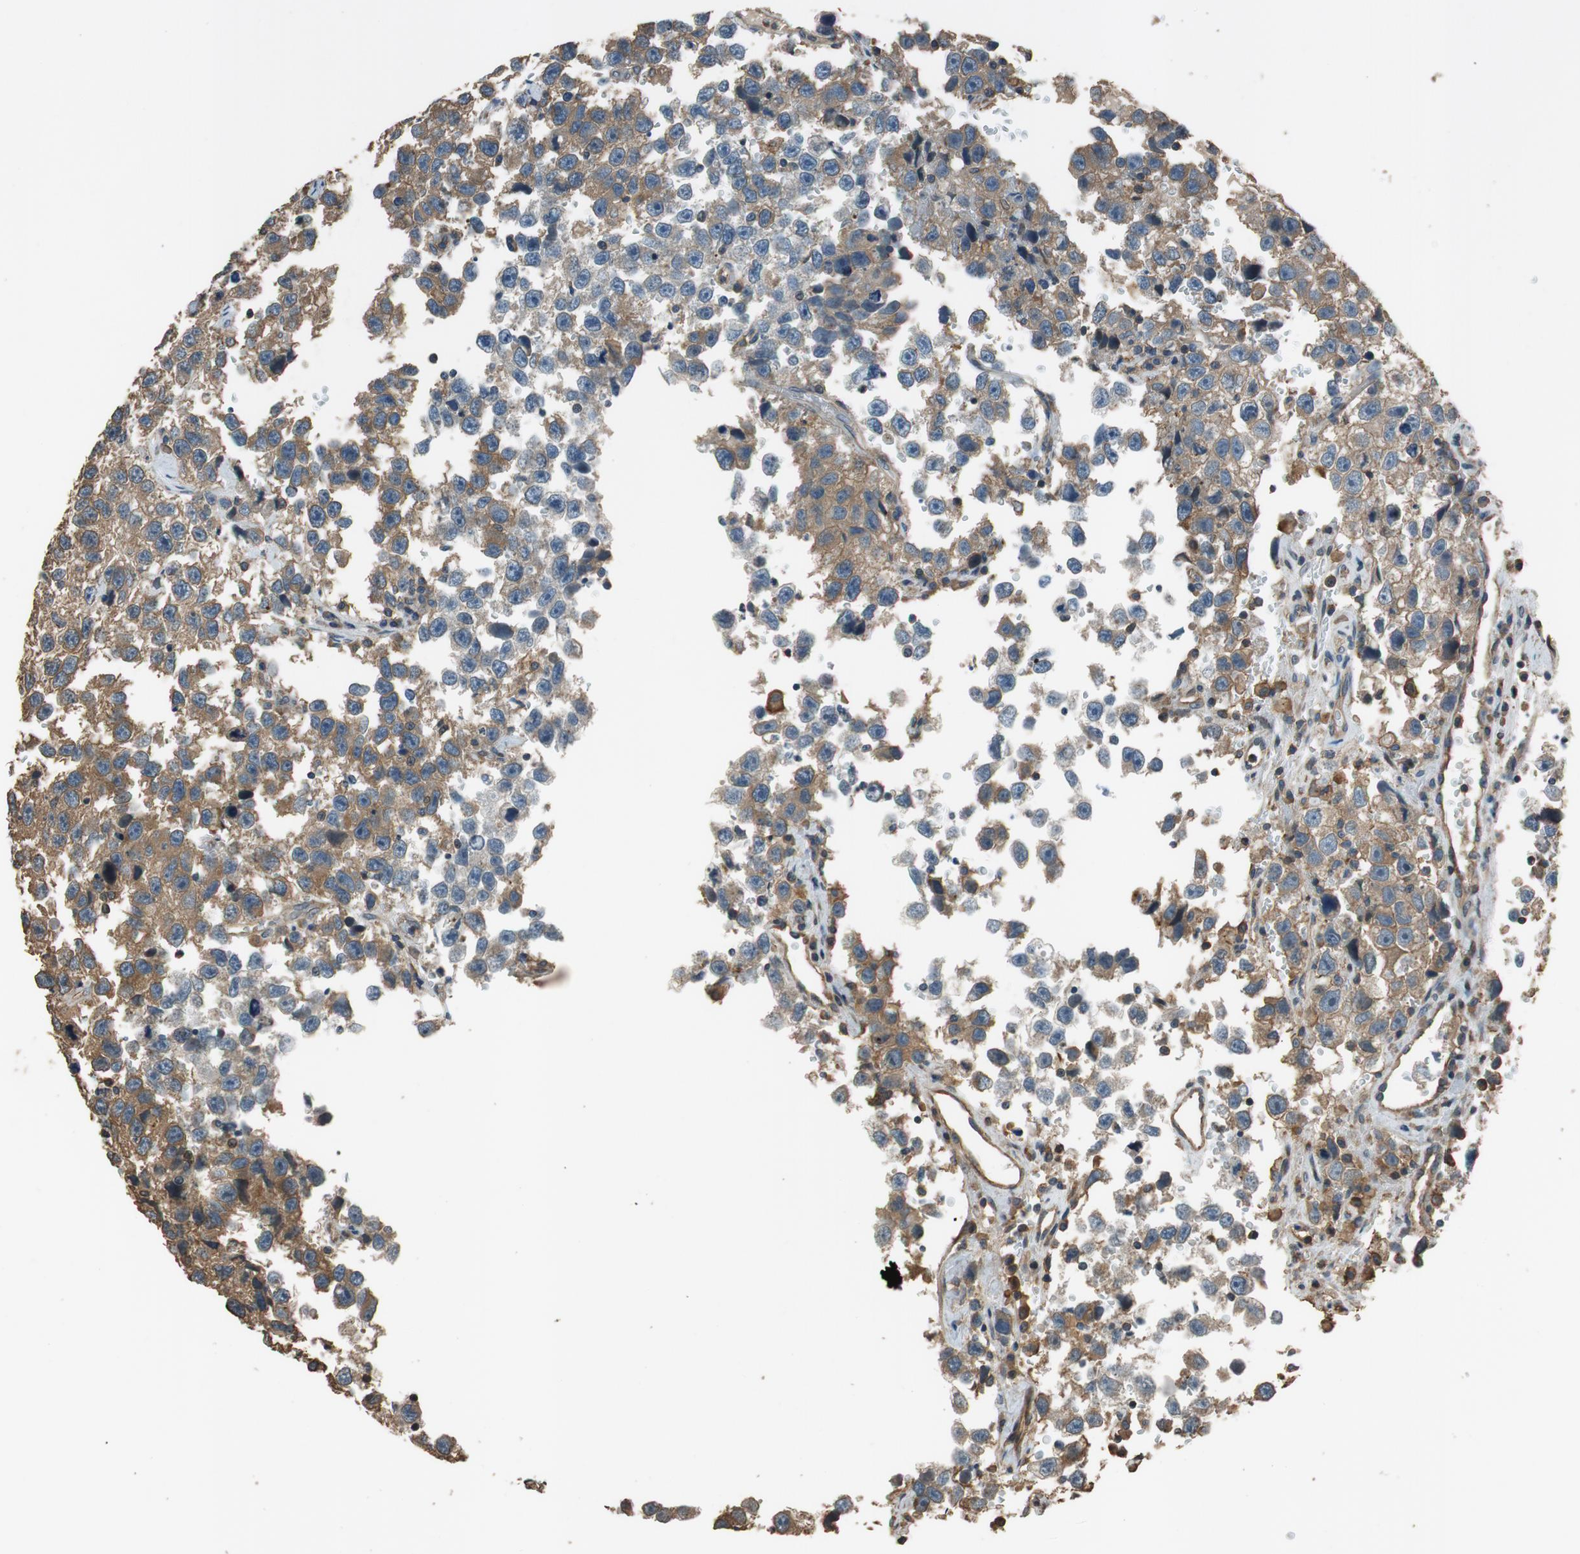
{"staining": {"intensity": "moderate", "quantity": "25%-75%", "location": "cytoplasmic/membranous"}, "tissue": "testis cancer", "cell_type": "Tumor cells", "image_type": "cancer", "snomed": [{"axis": "morphology", "description": "Seminoma, NOS"}, {"axis": "topography", "description": "Testis"}], "caption": "Seminoma (testis) stained with a brown dye demonstrates moderate cytoplasmic/membranous positive staining in about 25%-75% of tumor cells.", "gene": "MST1R", "patient": {"sex": "male", "age": 33}}